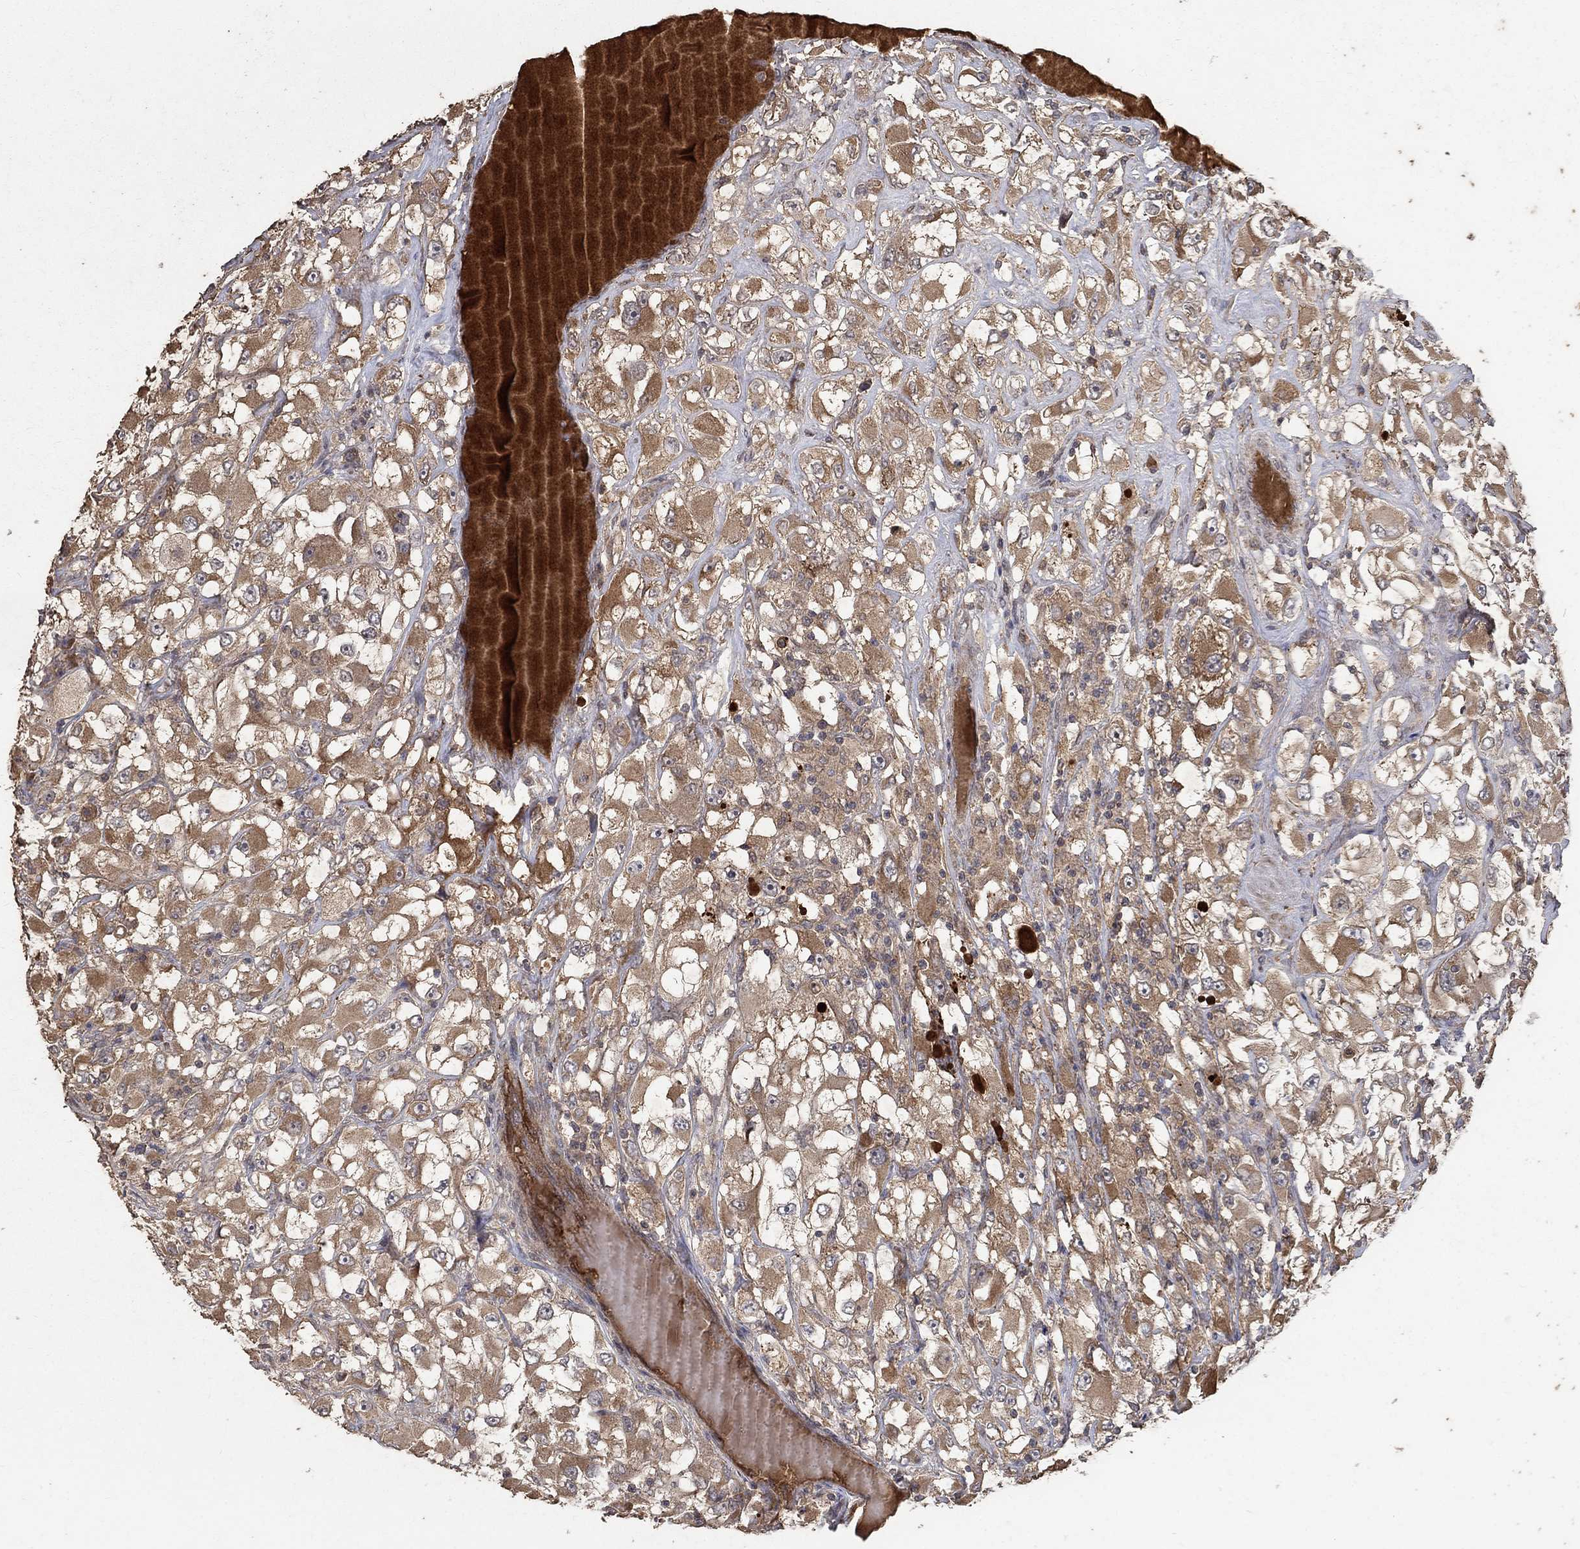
{"staining": {"intensity": "moderate", "quantity": "25%-75%", "location": "cytoplasmic/membranous"}, "tissue": "renal cancer", "cell_type": "Tumor cells", "image_type": "cancer", "snomed": [{"axis": "morphology", "description": "Adenocarcinoma, NOS"}, {"axis": "topography", "description": "Kidney"}], "caption": "The micrograph demonstrates a brown stain indicating the presence of a protein in the cytoplasmic/membranous of tumor cells in renal cancer.", "gene": "C17orf75", "patient": {"sex": "female", "age": 52}}